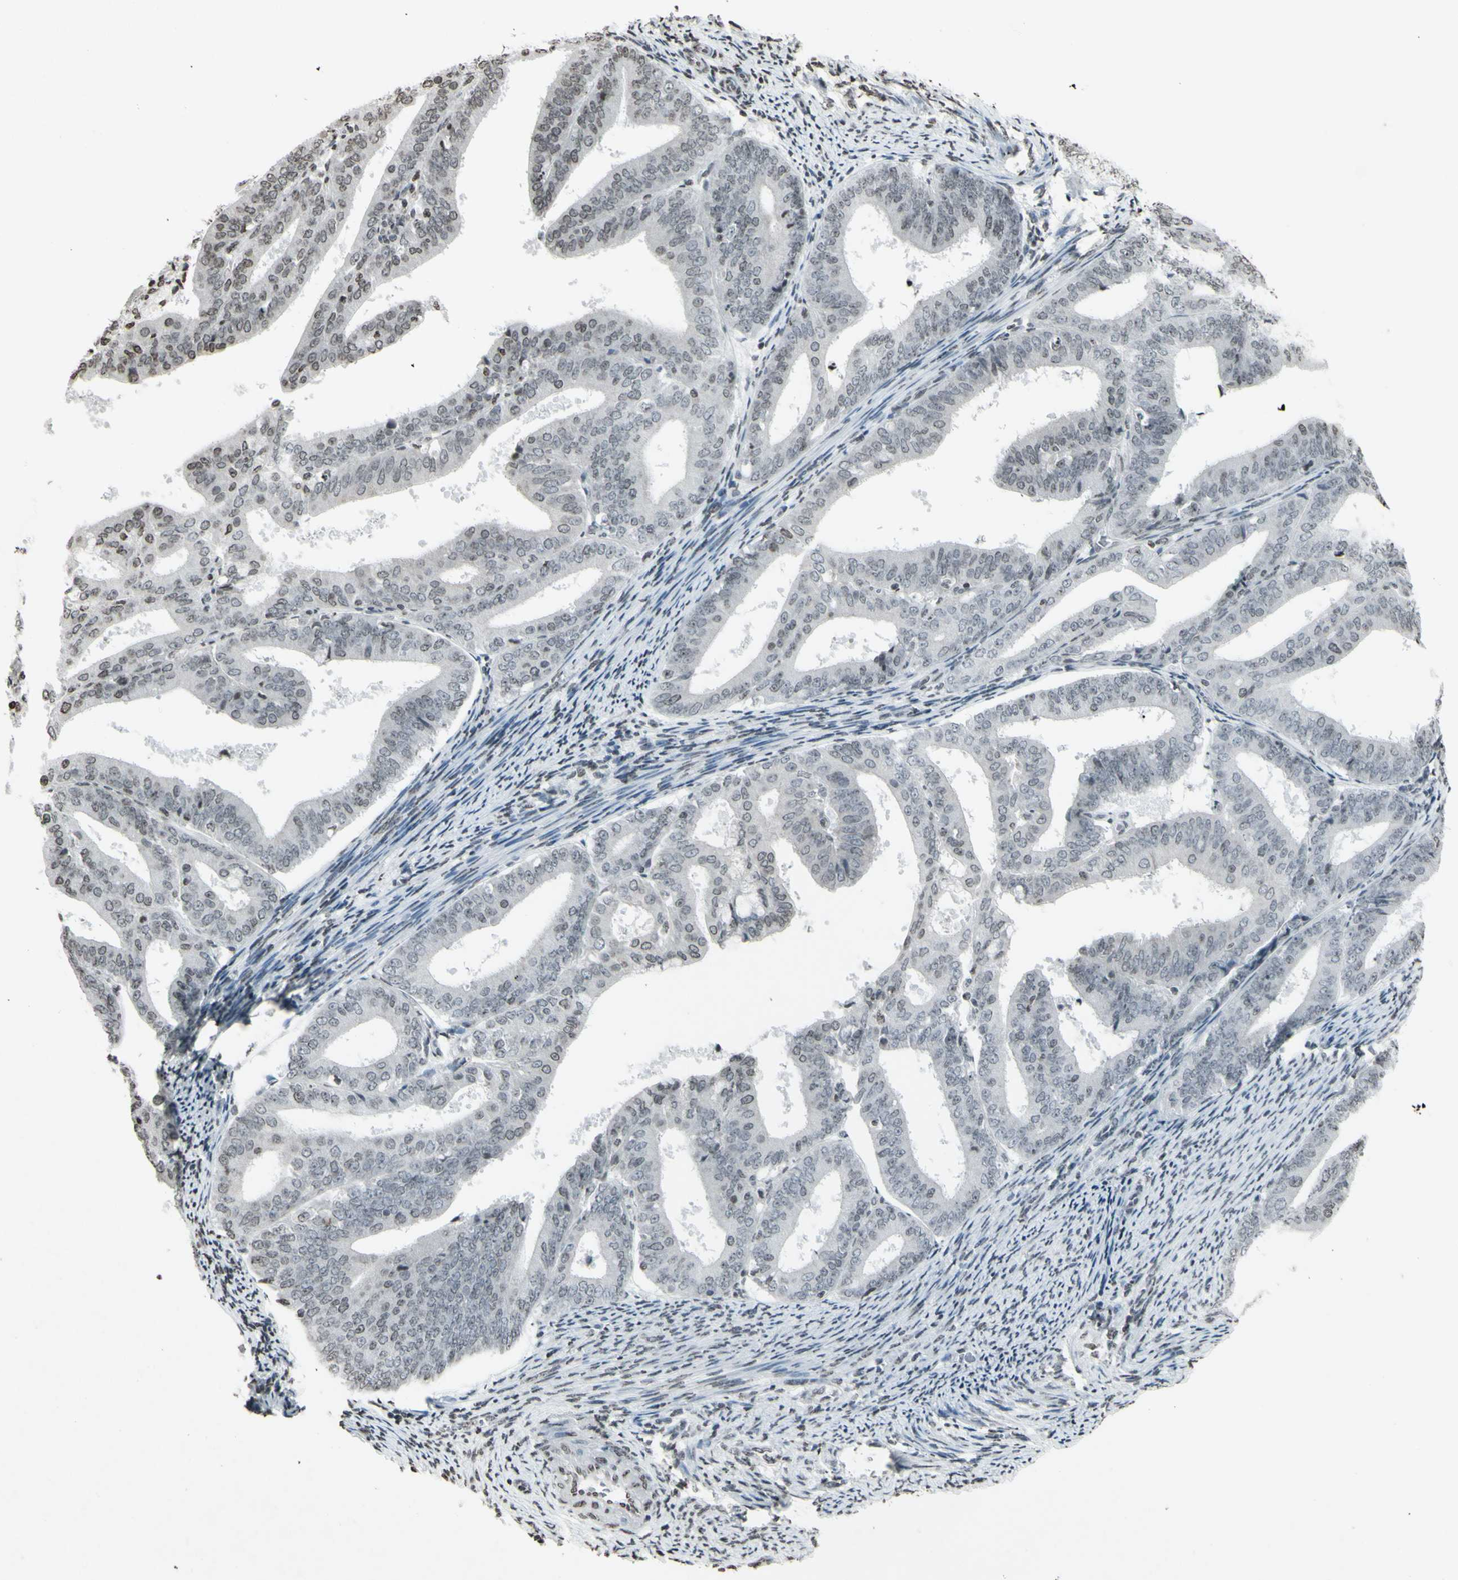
{"staining": {"intensity": "negative", "quantity": "none", "location": "none"}, "tissue": "endometrial cancer", "cell_type": "Tumor cells", "image_type": "cancer", "snomed": [{"axis": "morphology", "description": "Adenocarcinoma, NOS"}, {"axis": "topography", "description": "Endometrium"}], "caption": "Immunohistochemistry (IHC) photomicrograph of human adenocarcinoma (endometrial) stained for a protein (brown), which displays no expression in tumor cells. (Brightfield microscopy of DAB (3,3'-diaminobenzidine) immunohistochemistry at high magnification).", "gene": "CD79B", "patient": {"sex": "female", "age": 63}}